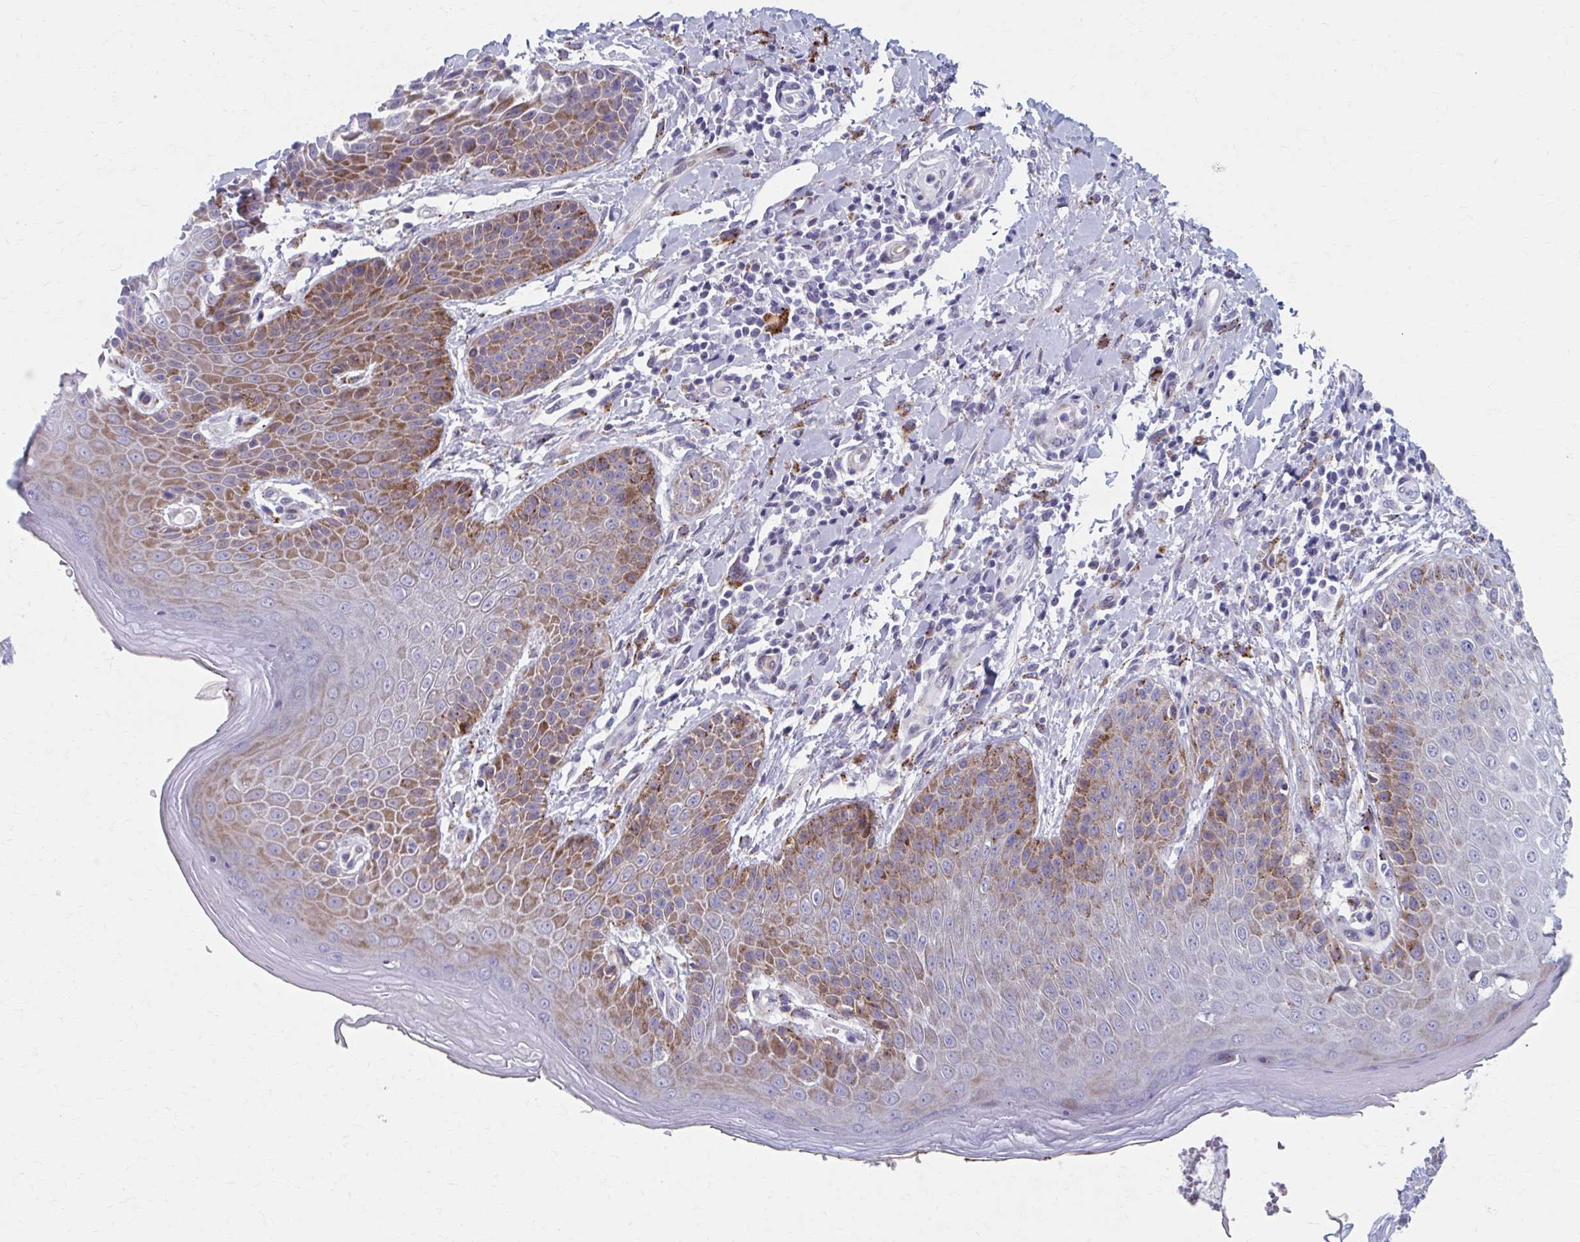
{"staining": {"intensity": "moderate", "quantity": "25%-75%", "location": "cytoplasmic/membranous"}, "tissue": "skin", "cell_type": "Epidermal cells", "image_type": "normal", "snomed": [{"axis": "morphology", "description": "Normal tissue, NOS"}, {"axis": "topography", "description": "Peripheral nerve tissue"}], "caption": "Immunohistochemical staining of normal skin shows medium levels of moderate cytoplasmic/membranous staining in approximately 25%-75% of epidermal cells. The protein of interest is shown in brown color, while the nuclei are stained blue.", "gene": "OLFM2", "patient": {"sex": "male", "age": 51}}